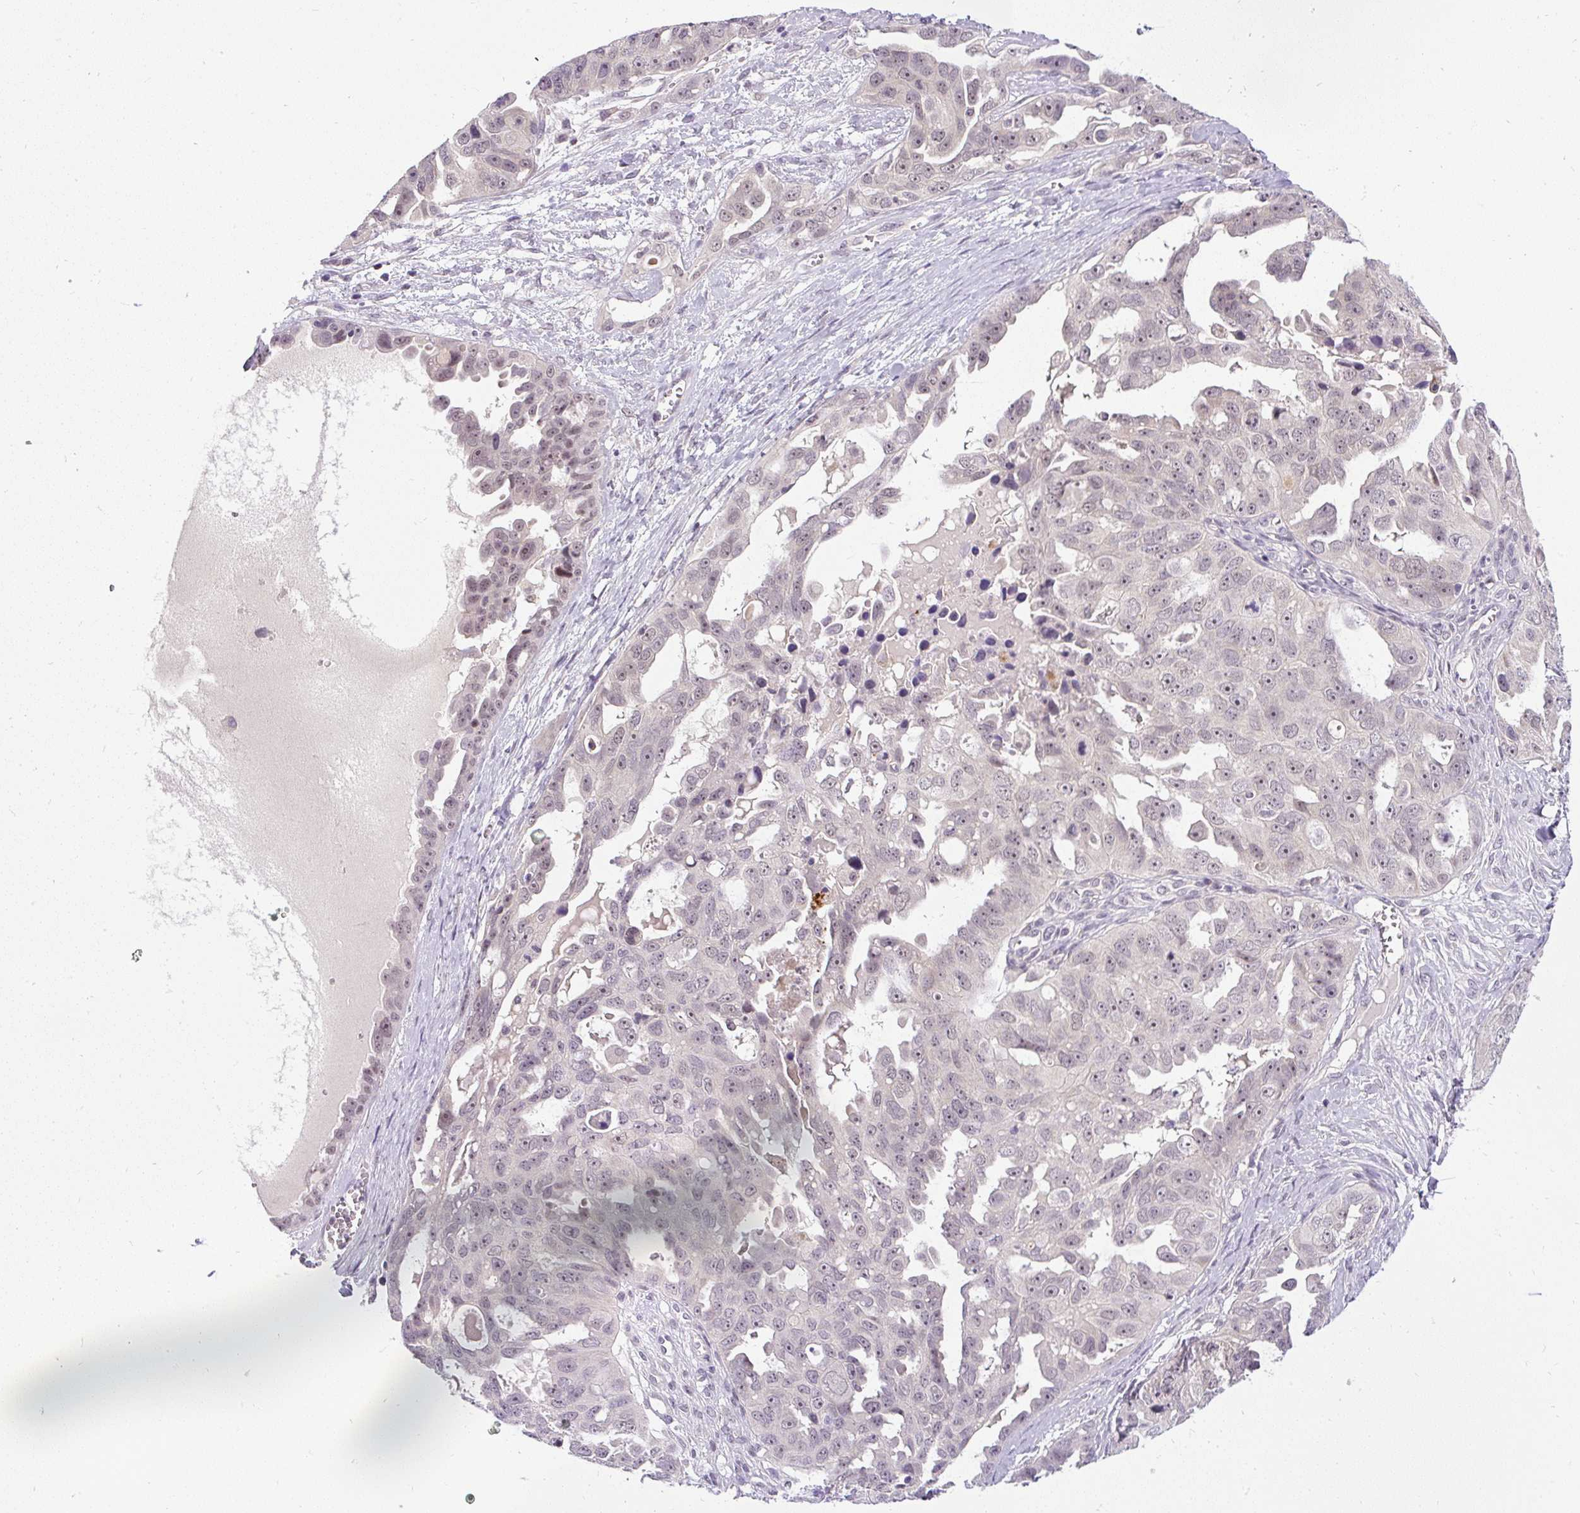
{"staining": {"intensity": "weak", "quantity": ">75%", "location": "nuclear"}, "tissue": "ovarian cancer", "cell_type": "Tumor cells", "image_type": "cancer", "snomed": [{"axis": "morphology", "description": "Carcinoma, endometroid"}, {"axis": "topography", "description": "Ovary"}], "caption": "Ovarian cancer tissue demonstrates weak nuclear positivity in approximately >75% of tumor cells", "gene": "FAM117B", "patient": {"sex": "female", "age": 70}}